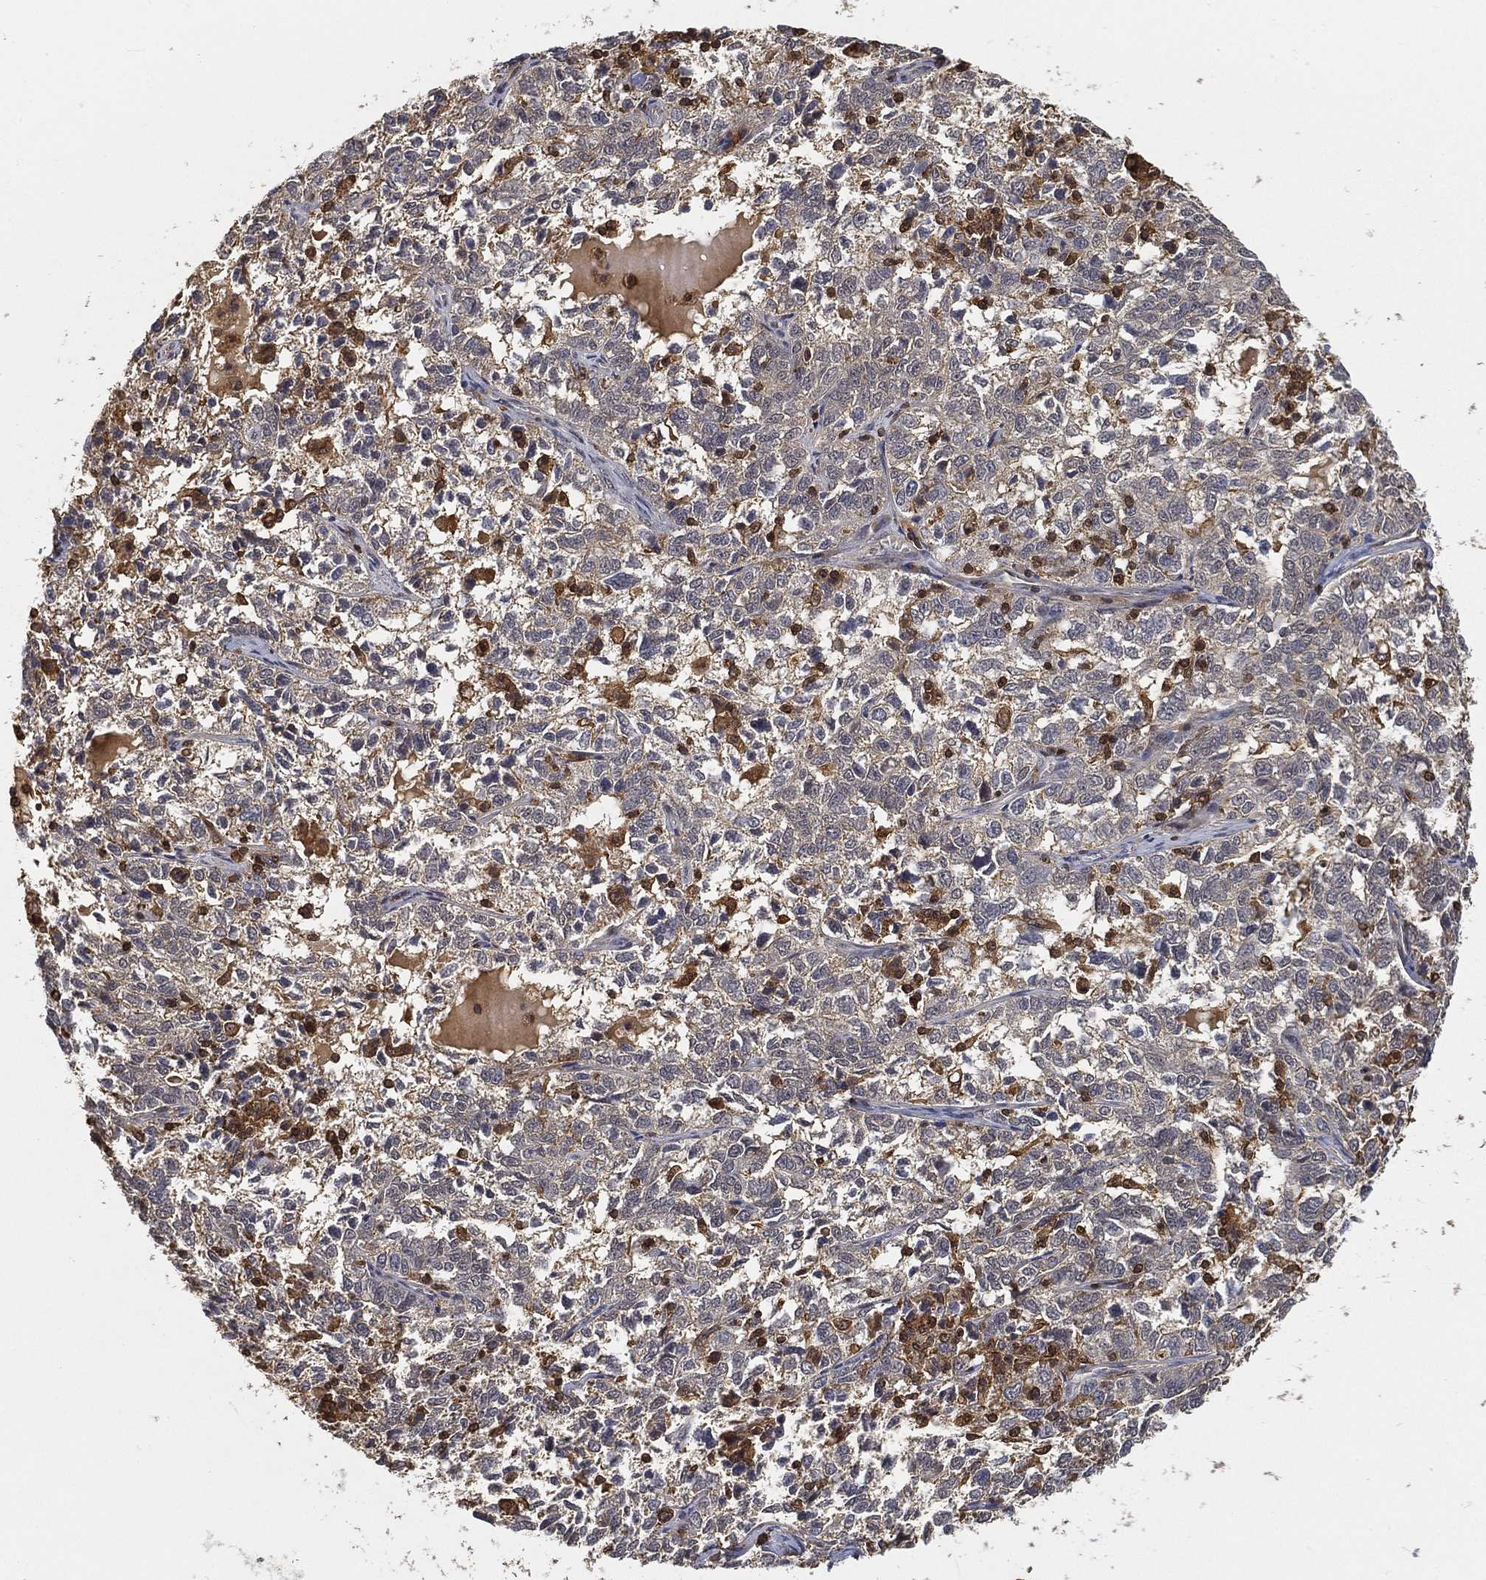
{"staining": {"intensity": "negative", "quantity": "none", "location": "none"}, "tissue": "ovarian cancer", "cell_type": "Tumor cells", "image_type": "cancer", "snomed": [{"axis": "morphology", "description": "Cystadenocarcinoma, serous, NOS"}, {"axis": "topography", "description": "Ovary"}], "caption": "Immunohistochemical staining of ovarian serous cystadenocarcinoma exhibits no significant staining in tumor cells.", "gene": "CRYL1", "patient": {"sex": "female", "age": 71}}